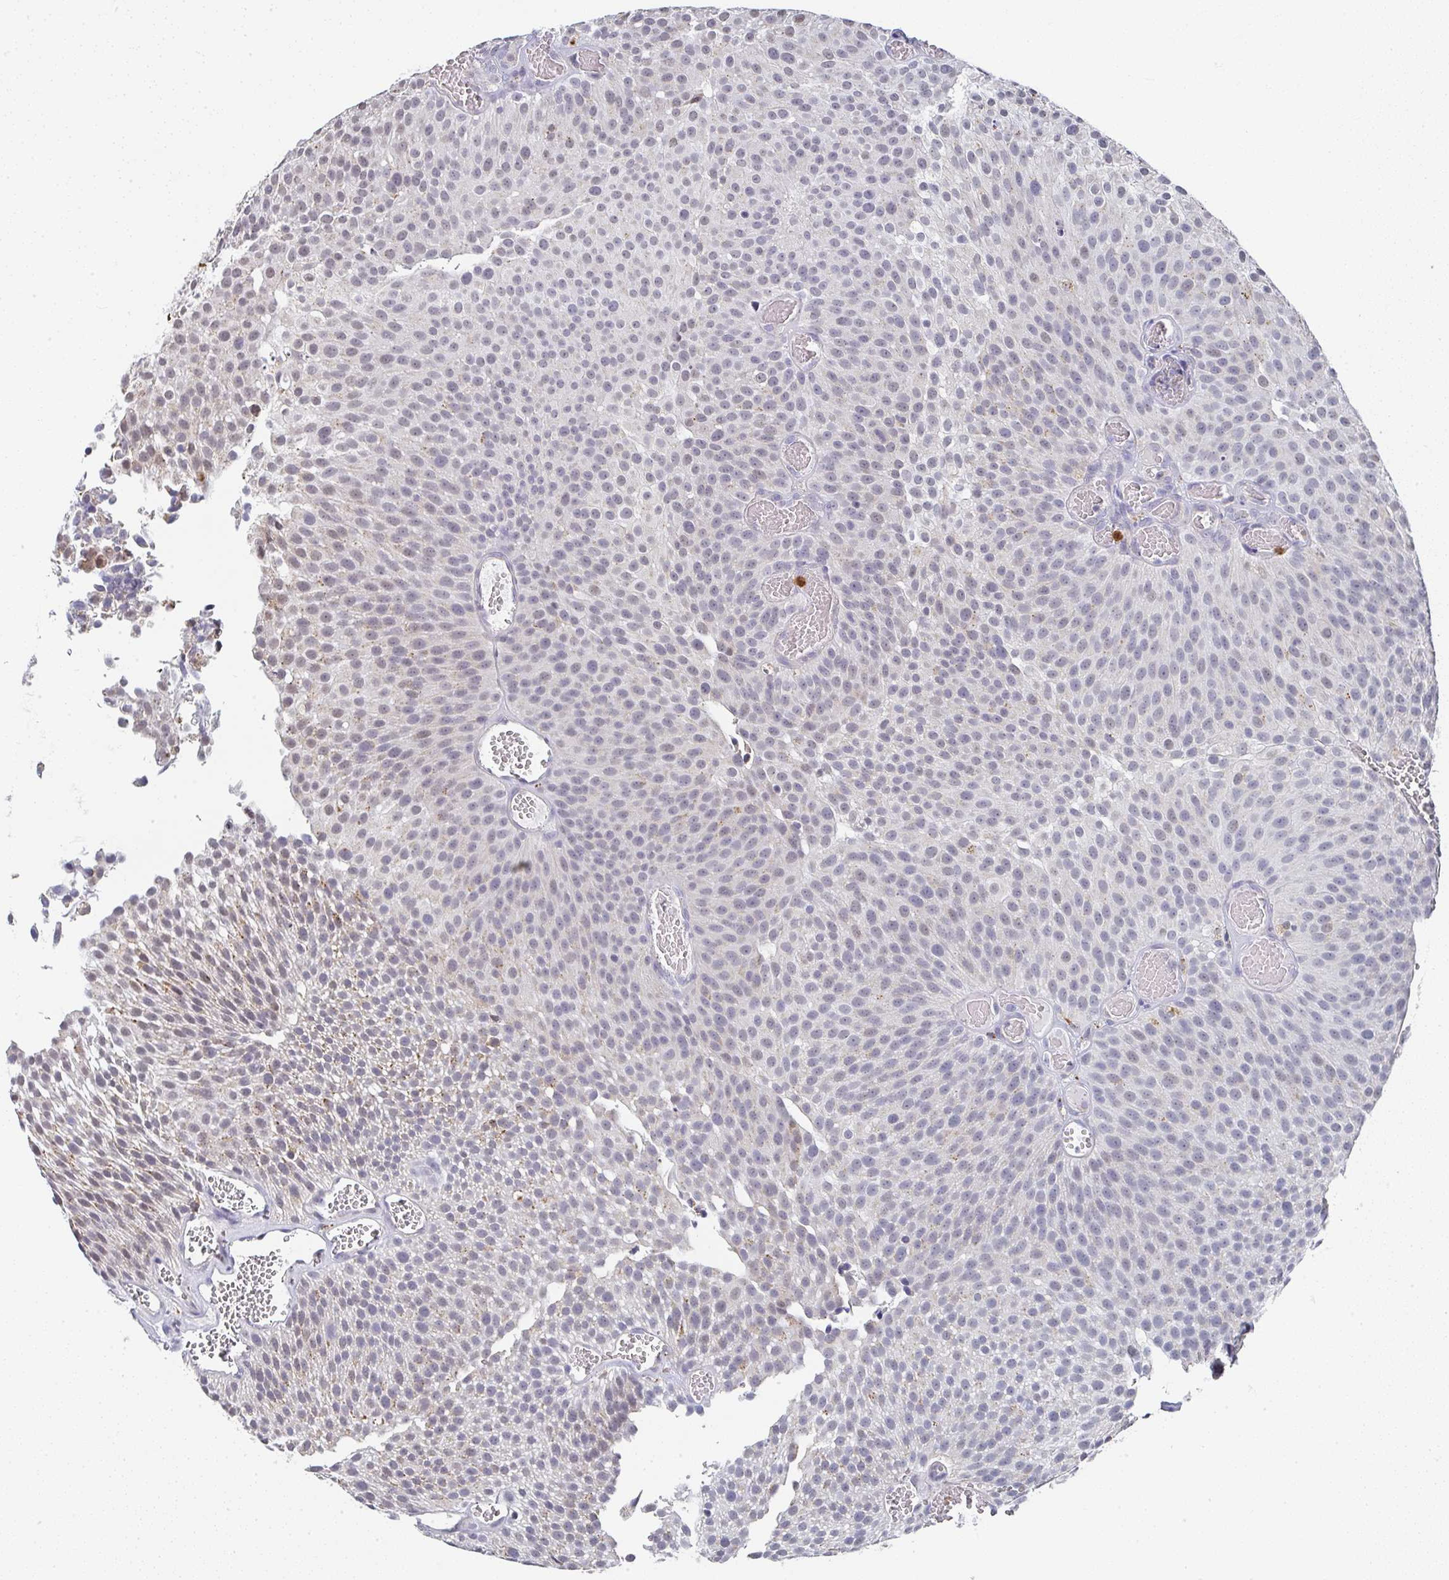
{"staining": {"intensity": "moderate", "quantity": "25%-75%", "location": "cytoplasmic/membranous"}, "tissue": "urothelial cancer", "cell_type": "Tumor cells", "image_type": "cancer", "snomed": [{"axis": "morphology", "description": "Urothelial carcinoma, Low grade"}, {"axis": "topography", "description": "Urinary bladder"}], "caption": "Protein analysis of urothelial cancer tissue shows moderate cytoplasmic/membranous staining in about 25%-75% of tumor cells.", "gene": "NCF1", "patient": {"sex": "female", "age": 79}}